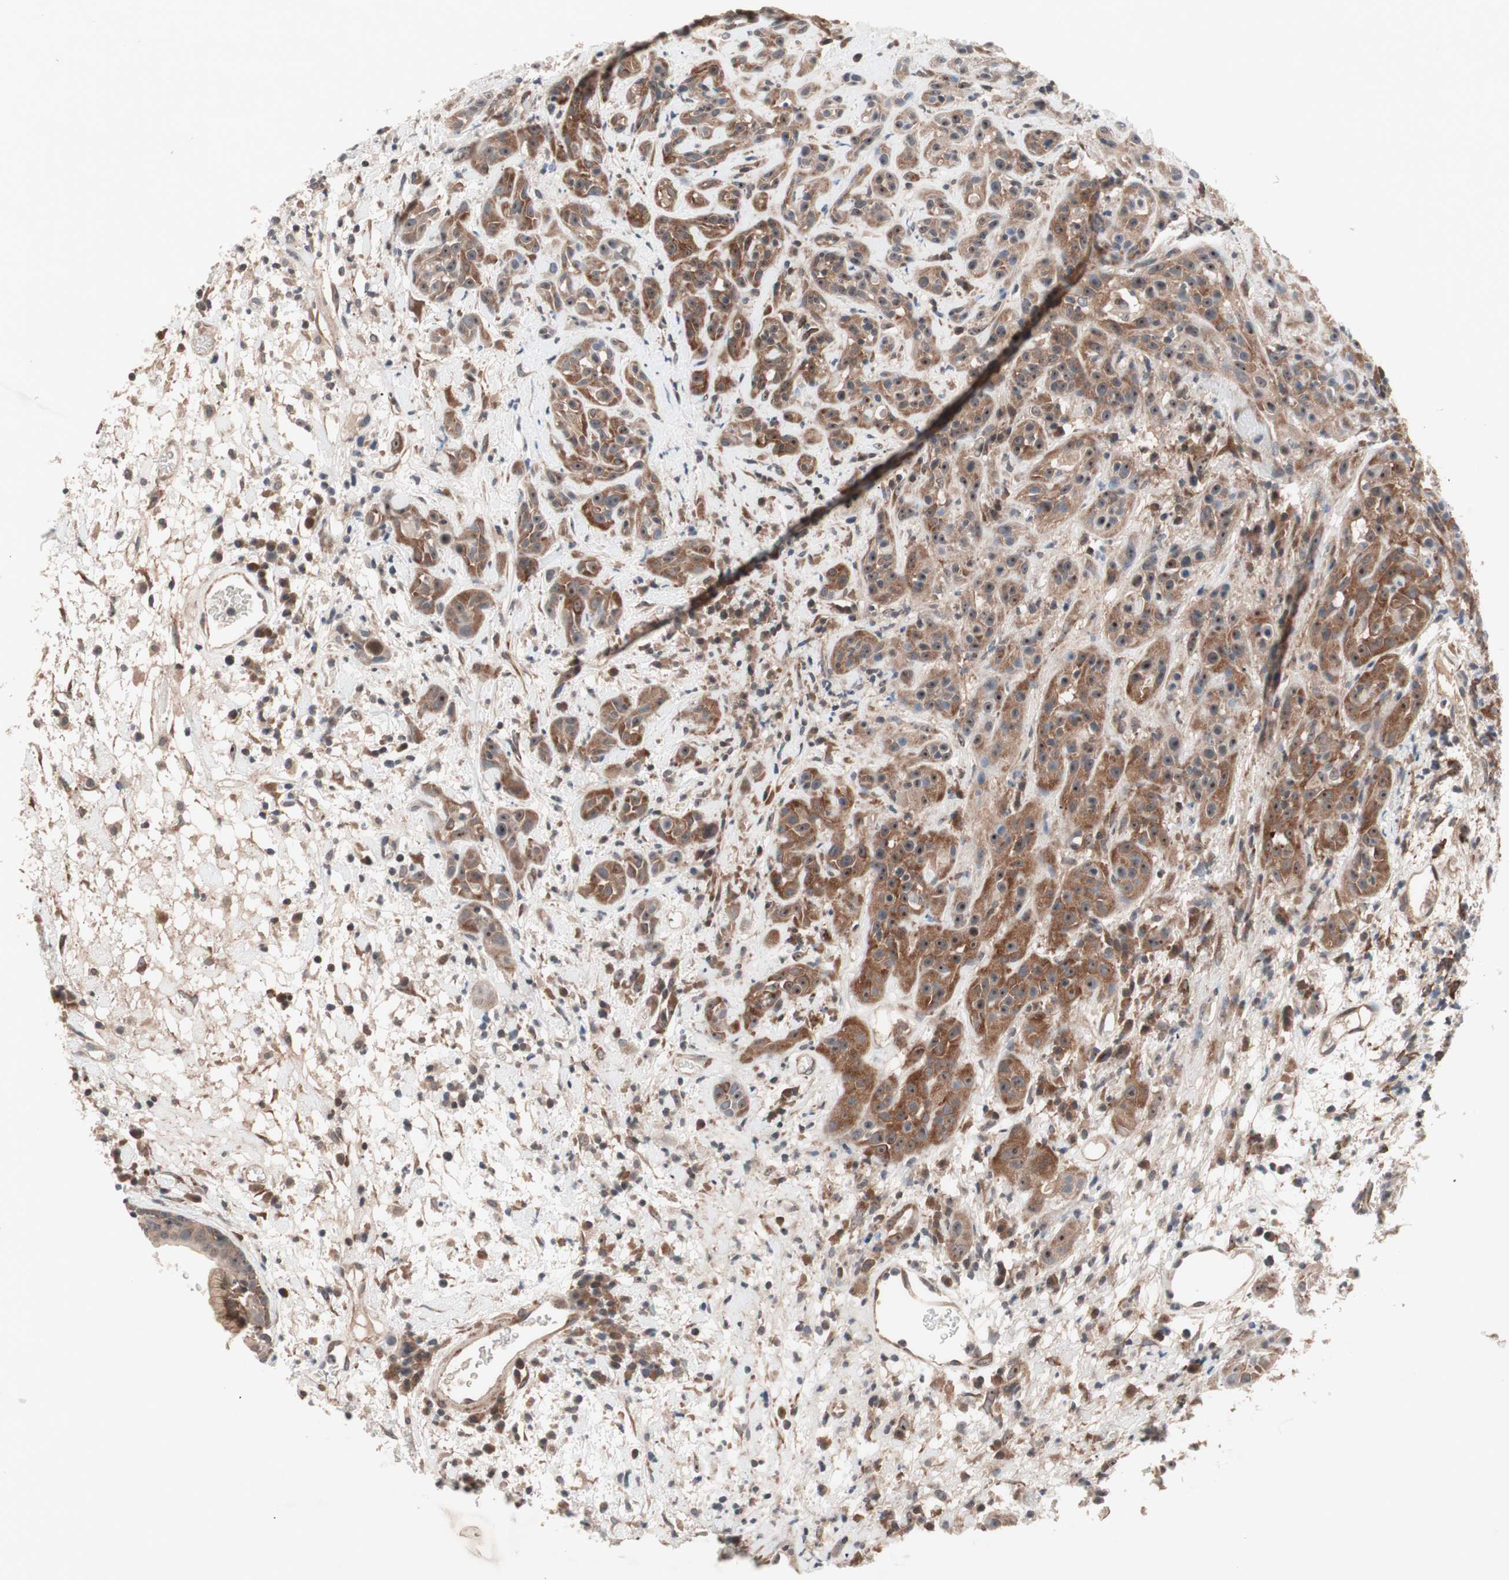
{"staining": {"intensity": "moderate", "quantity": ">75%", "location": "cytoplasmic/membranous"}, "tissue": "head and neck cancer", "cell_type": "Tumor cells", "image_type": "cancer", "snomed": [{"axis": "morphology", "description": "Squamous cell carcinoma, NOS"}, {"axis": "topography", "description": "Head-Neck"}], "caption": "Immunohistochemistry (IHC) staining of head and neck cancer (squamous cell carcinoma), which displays medium levels of moderate cytoplasmic/membranous positivity in approximately >75% of tumor cells indicating moderate cytoplasmic/membranous protein expression. The staining was performed using DAB (3,3'-diaminobenzidine) (brown) for protein detection and nuclei were counterstained in hematoxylin (blue).", "gene": "IRS1", "patient": {"sex": "male", "age": 62}}